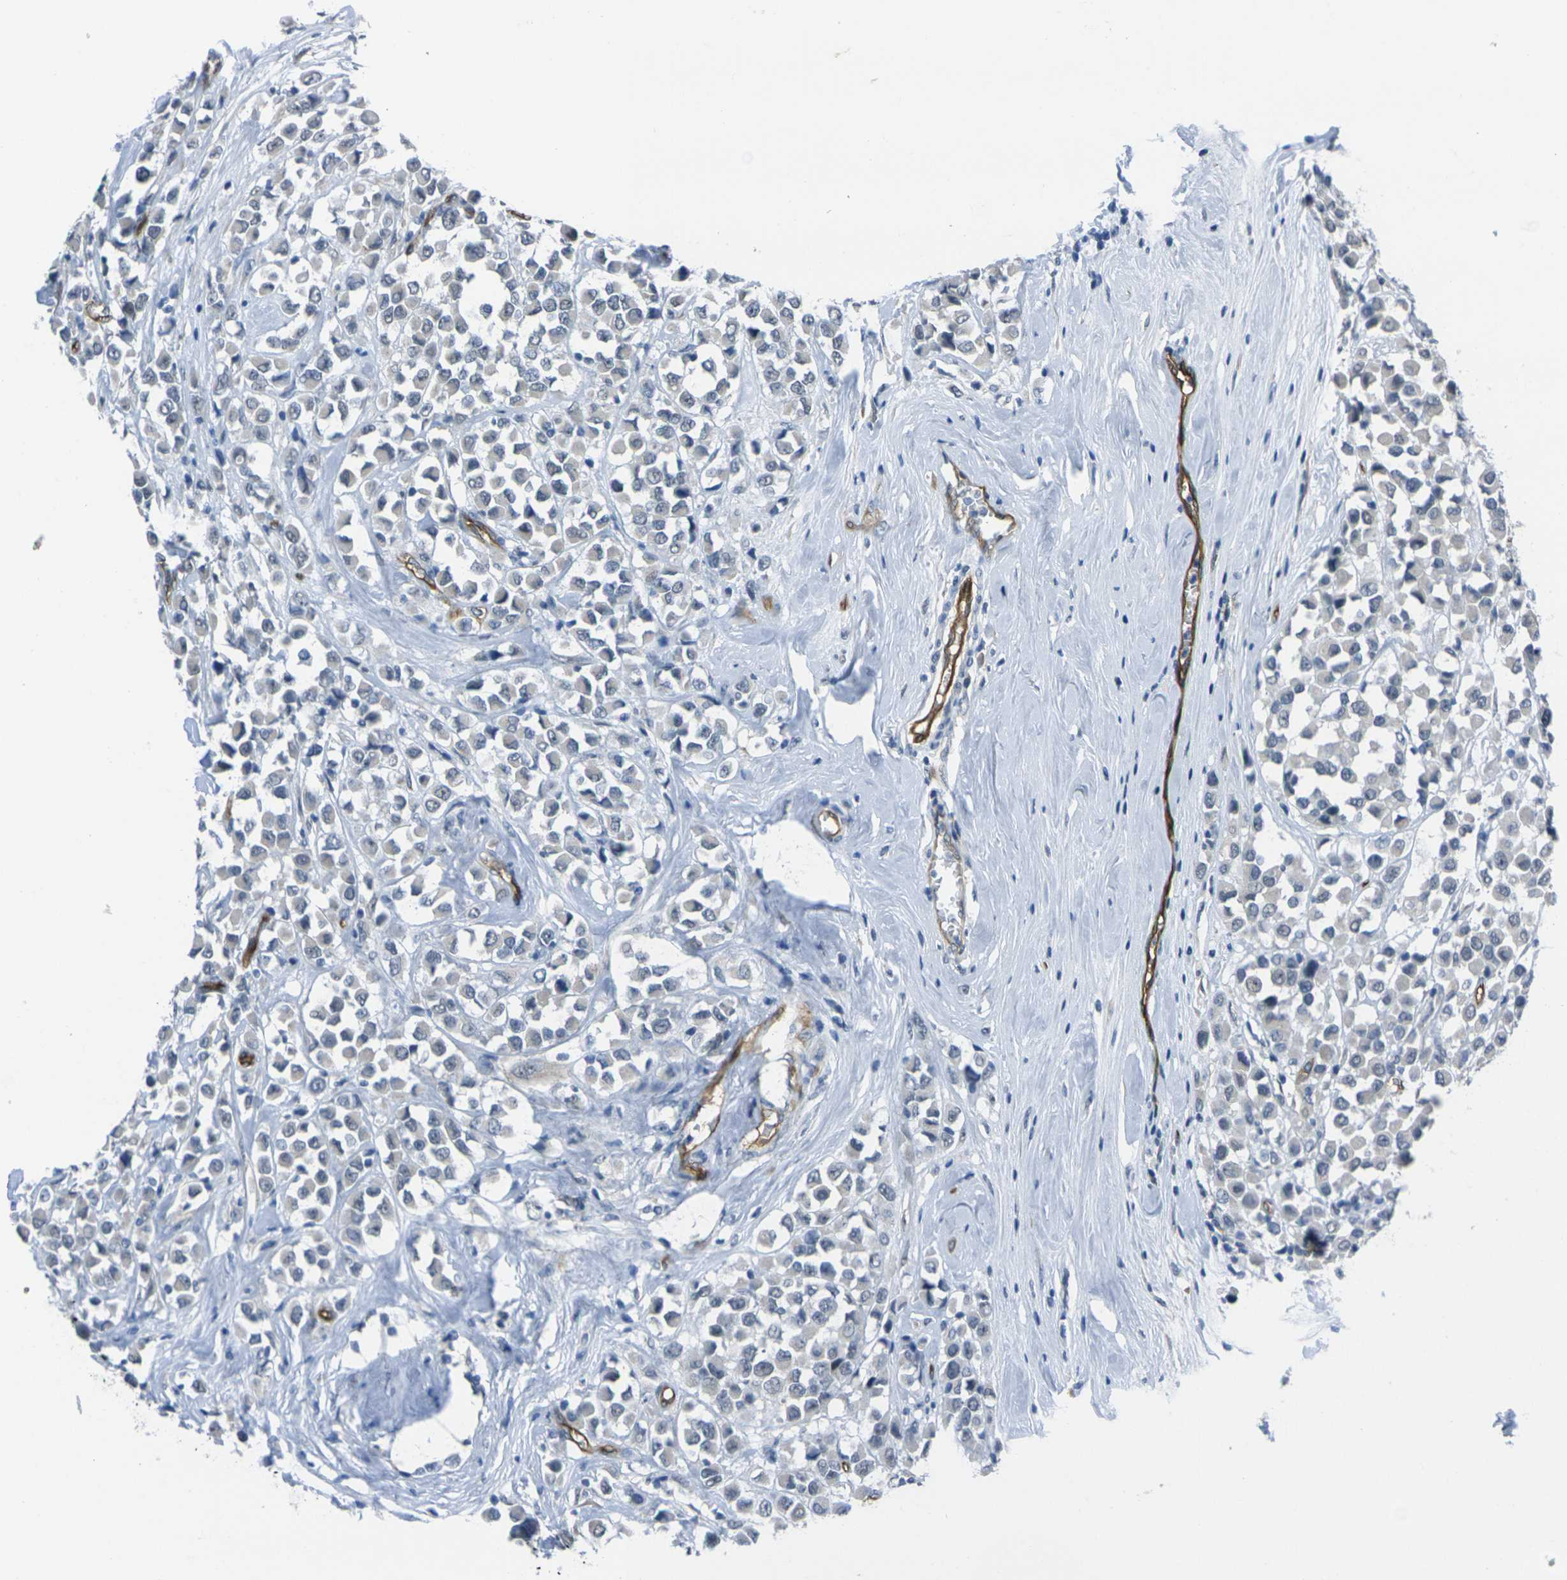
{"staining": {"intensity": "negative", "quantity": "none", "location": "none"}, "tissue": "breast cancer", "cell_type": "Tumor cells", "image_type": "cancer", "snomed": [{"axis": "morphology", "description": "Duct carcinoma"}, {"axis": "topography", "description": "Breast"}], "caption": "This is an IHC image of breast invasive ductal carcinoma. There is no expression in tumor cells.", "gene": "HSPA12B", "patient": {"sex": "female", "age": 61}}